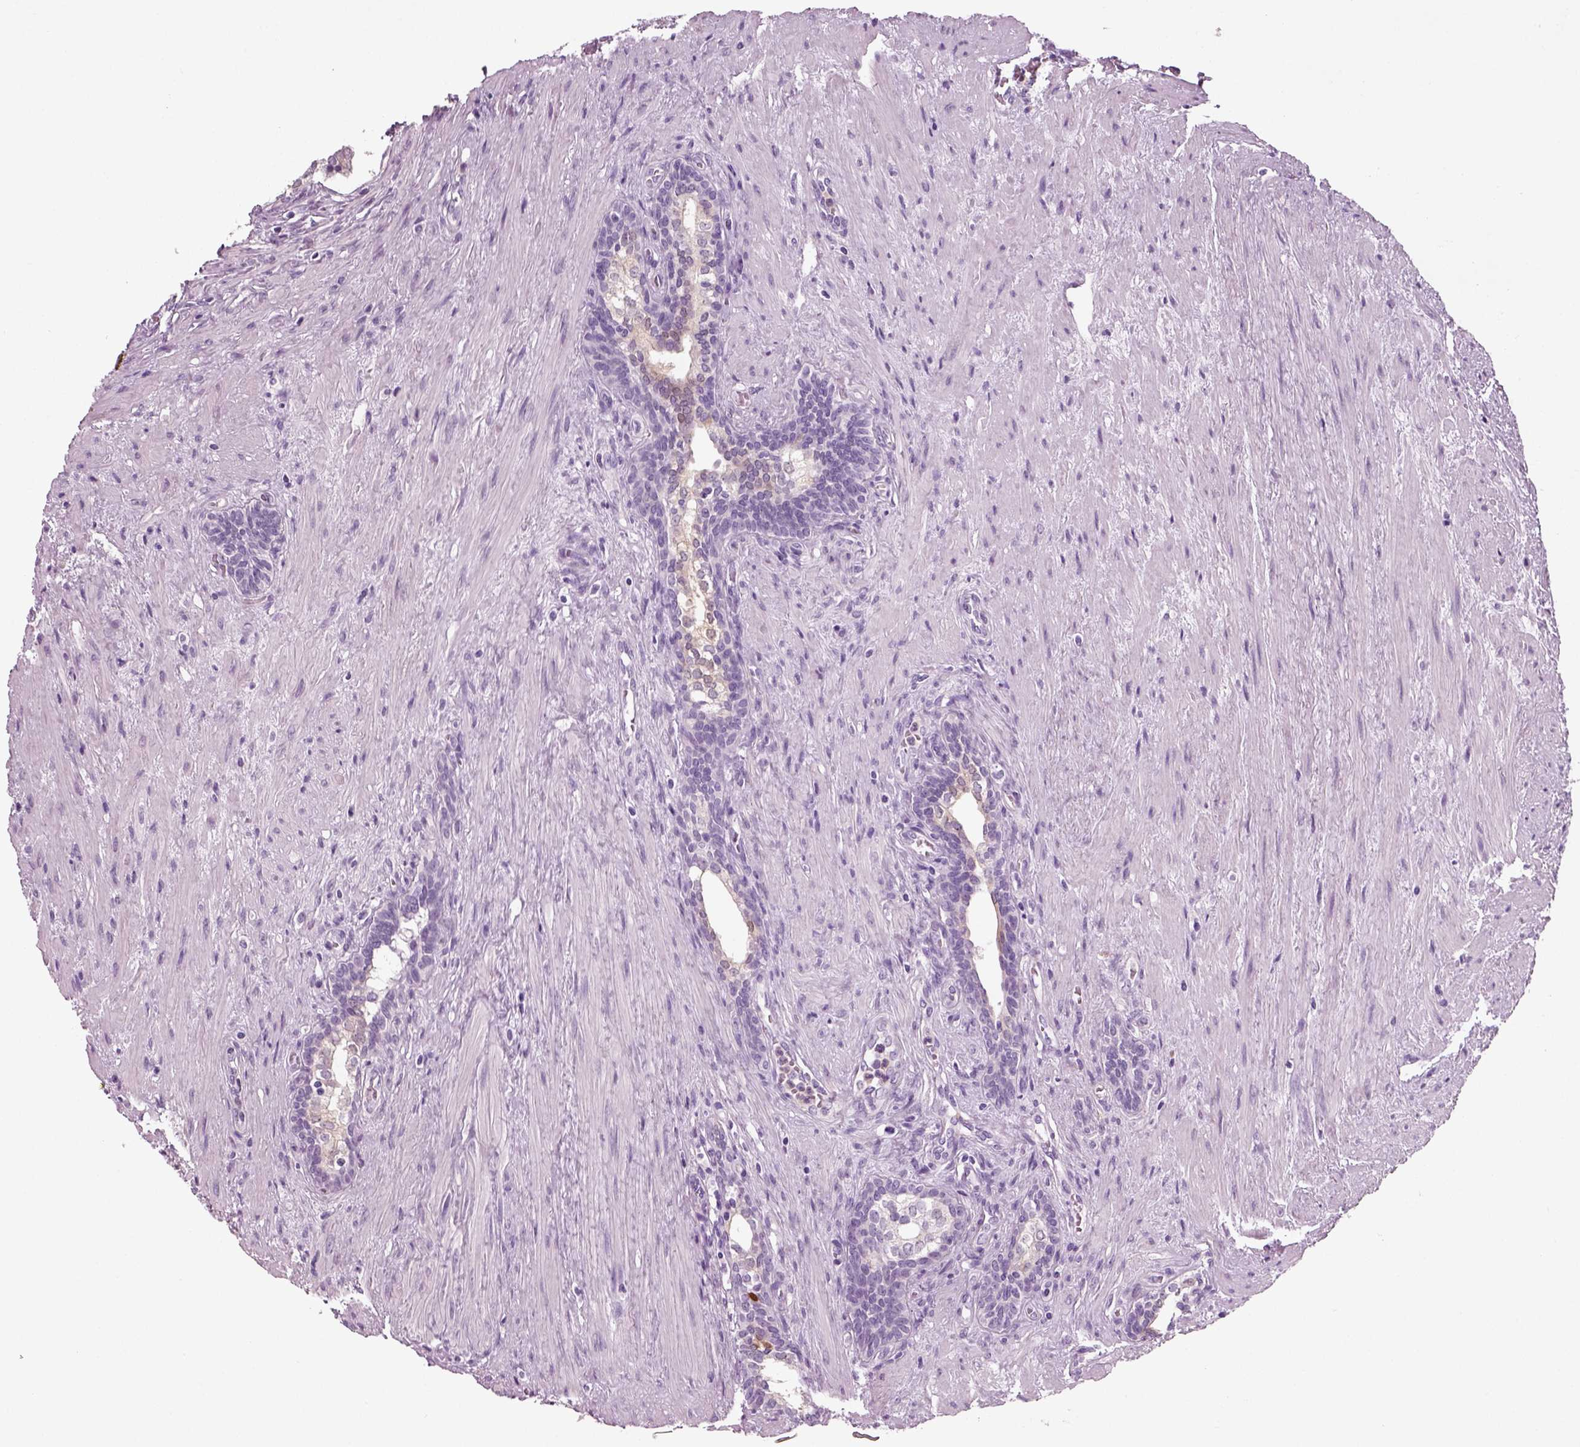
{"staining": {"intensity": "moderate", "quantity": "<25%", "location": "cytoplasmic/membranous"}, "tissue": "prostate cancer", "cell_type": "Tumor cells", "image_type": "cancer", "snomed": [{"axis": "morphology", "description": "Adenocarcinoma, NOS"}, {"axis": "morphology", "description": "Adenocarcinoma, High grade"}, {"axis": "topography", "description": "Prostate"}], "caption": "High-magnification brightfield microscopy of adenocarcinoma (prostate) stained with DAB (brown) and counterstained with hematoxylin (blue). tumor cells exhibit moderate cytoplasmic/membranous expression is seen in about<25% of cells.", "gene": "CRABP1", "patient": {"sex": "male", "age": 61}}